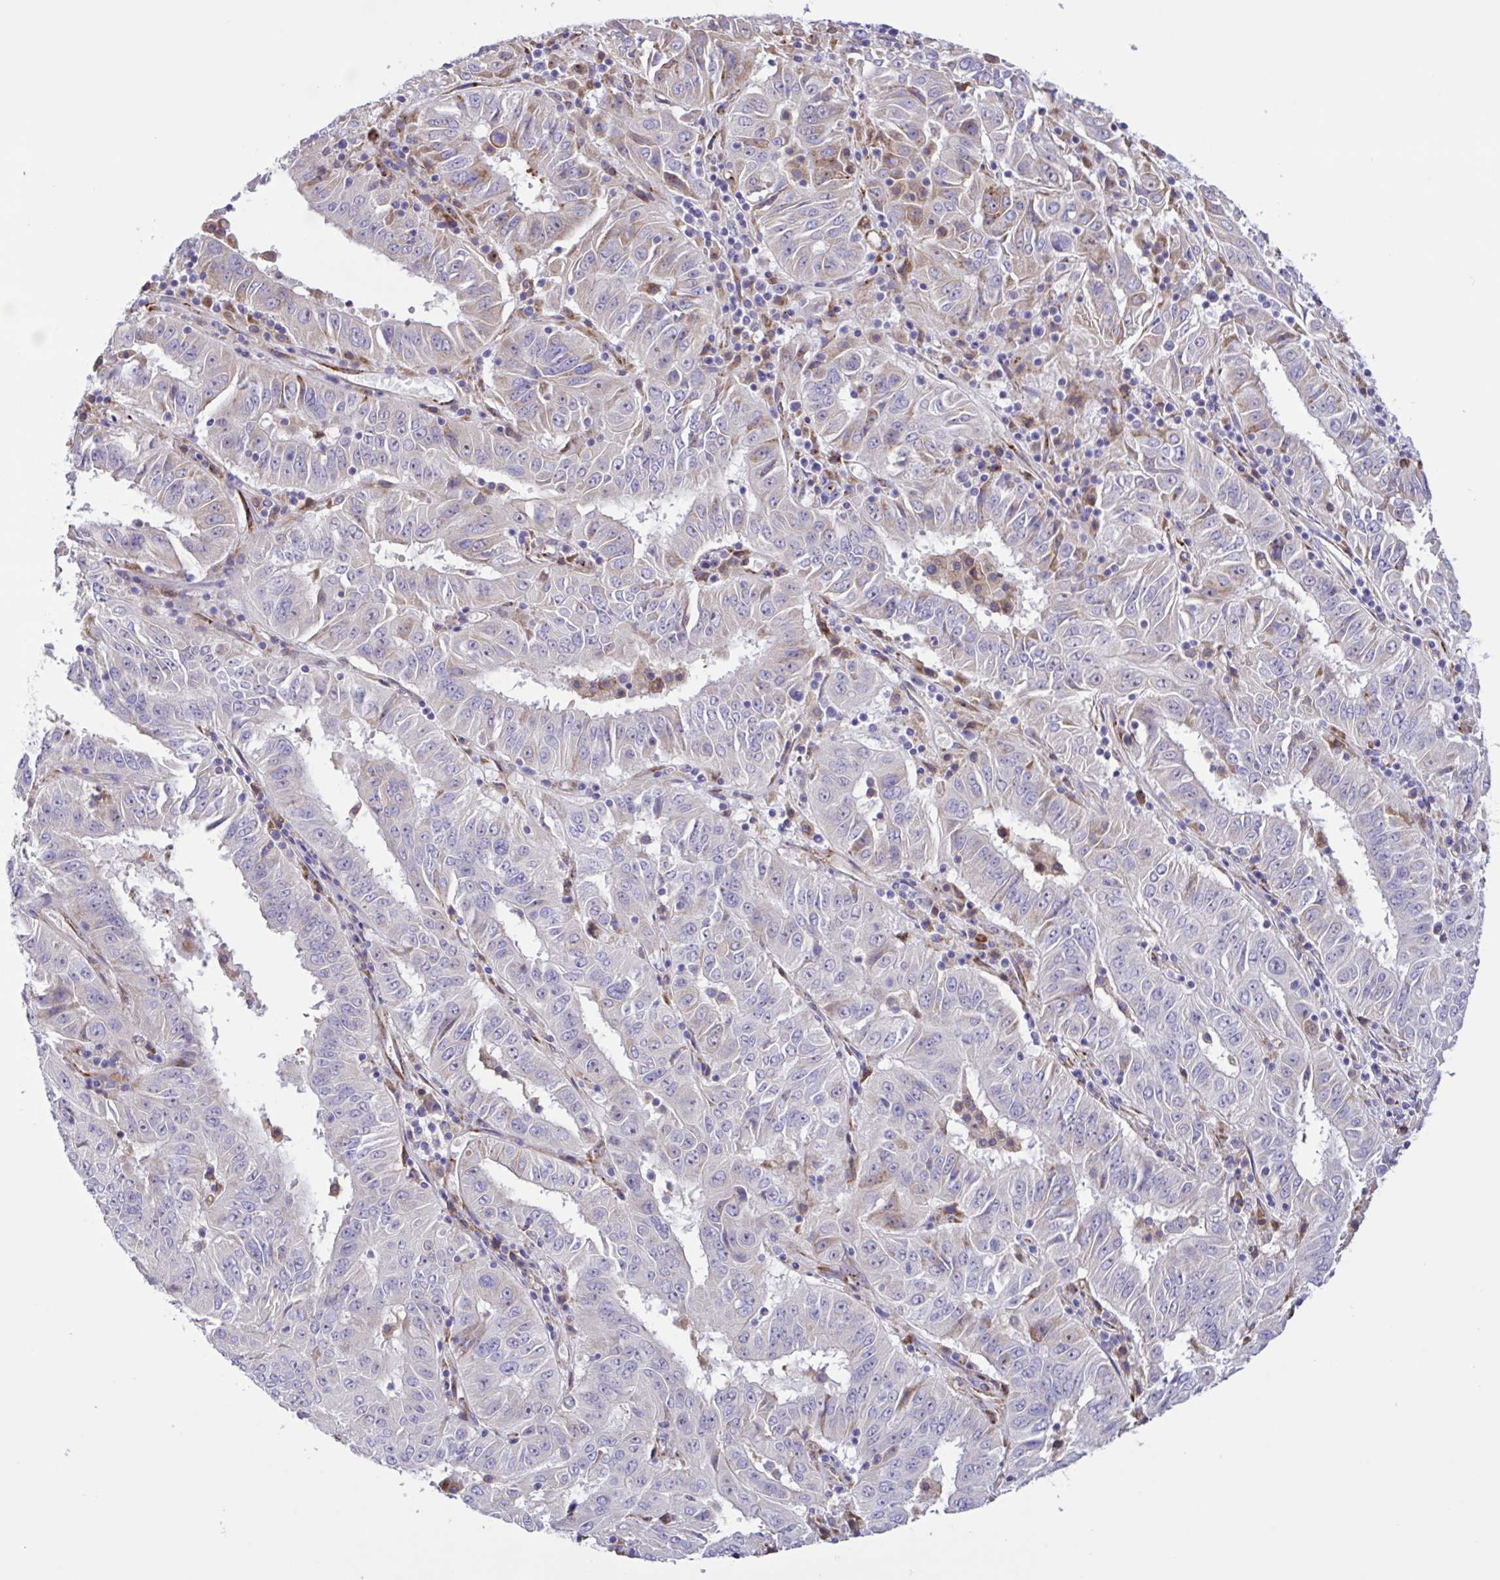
{"staining": {"intensity": "weak", "quantity": "<25%", "location": "cytoplasmic/membranous"}, "tissue": "pancreatic cancer", "cell_type": "Tumor cells", "image_type": "cancer", "snomed": [{"axis": "morphology", "description": "Adenocarcinoma, NOS"}, {"axis": "topography", "description": "Pancreas"}], "caption": "Immunohistochemical staining of pancreatic adenocarcinoma reveals no significant expression in tumor cells.", "gene": "DSC3", "patient": {"sex": "male", "age": 63}}